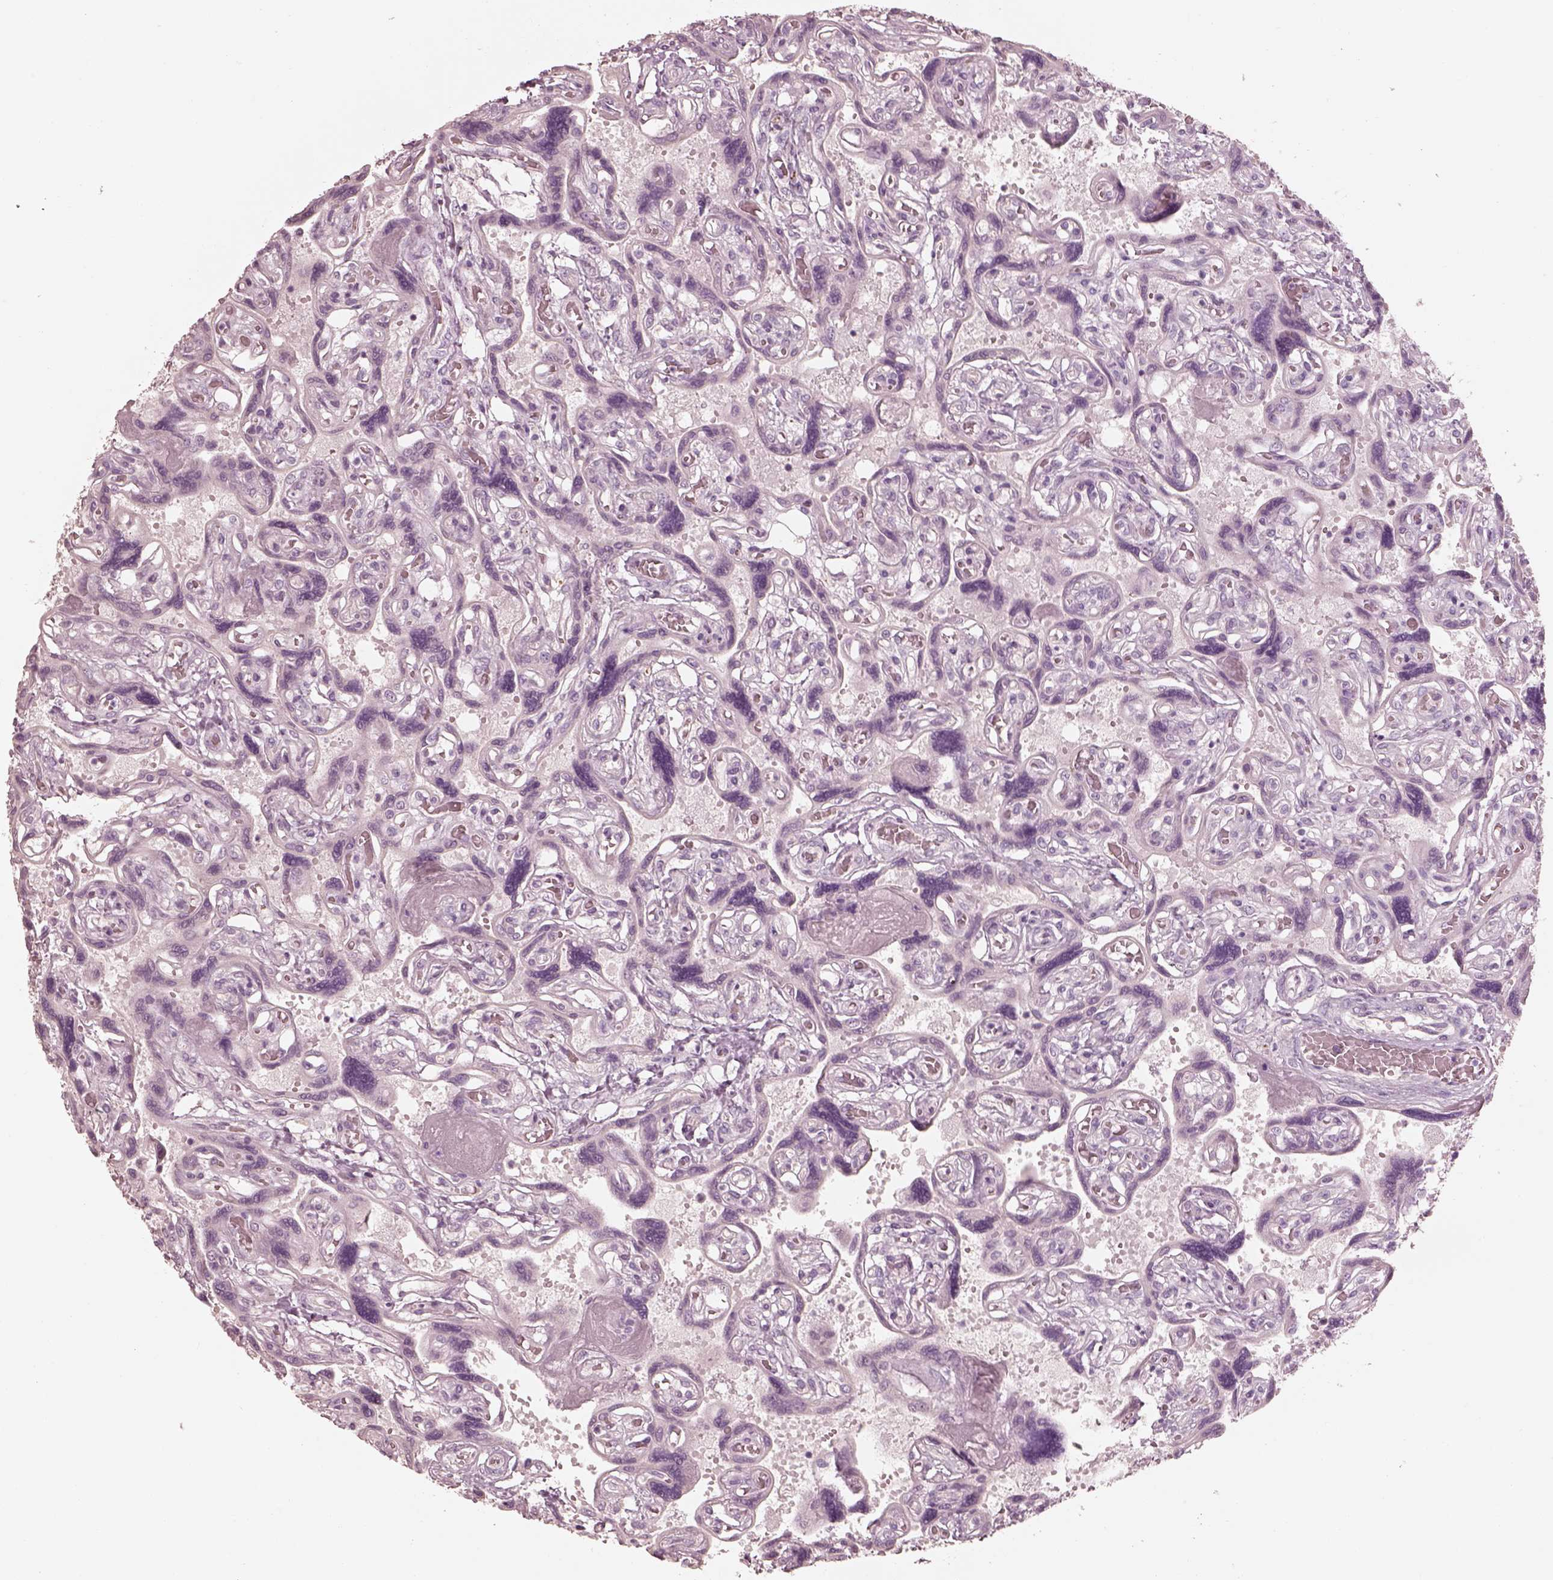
{"staining": {"intensity": "negative", "quantity": "none", "location": "none"}, "tissue": "placenta", "cell_type": "Decidual cells", "image_type": "normal", "snomed": [{"axis": "morphology", "description": "Normal tissue, NOS"}, {"axis": "topography", "description": "Placenta"}], "caption": "Micrograph shows no protein staining in decidual cells of normal placenta. Nuclei are stained in blue.", "gene": "ZP4", "patient": {"sex": "female", "age": 32}}